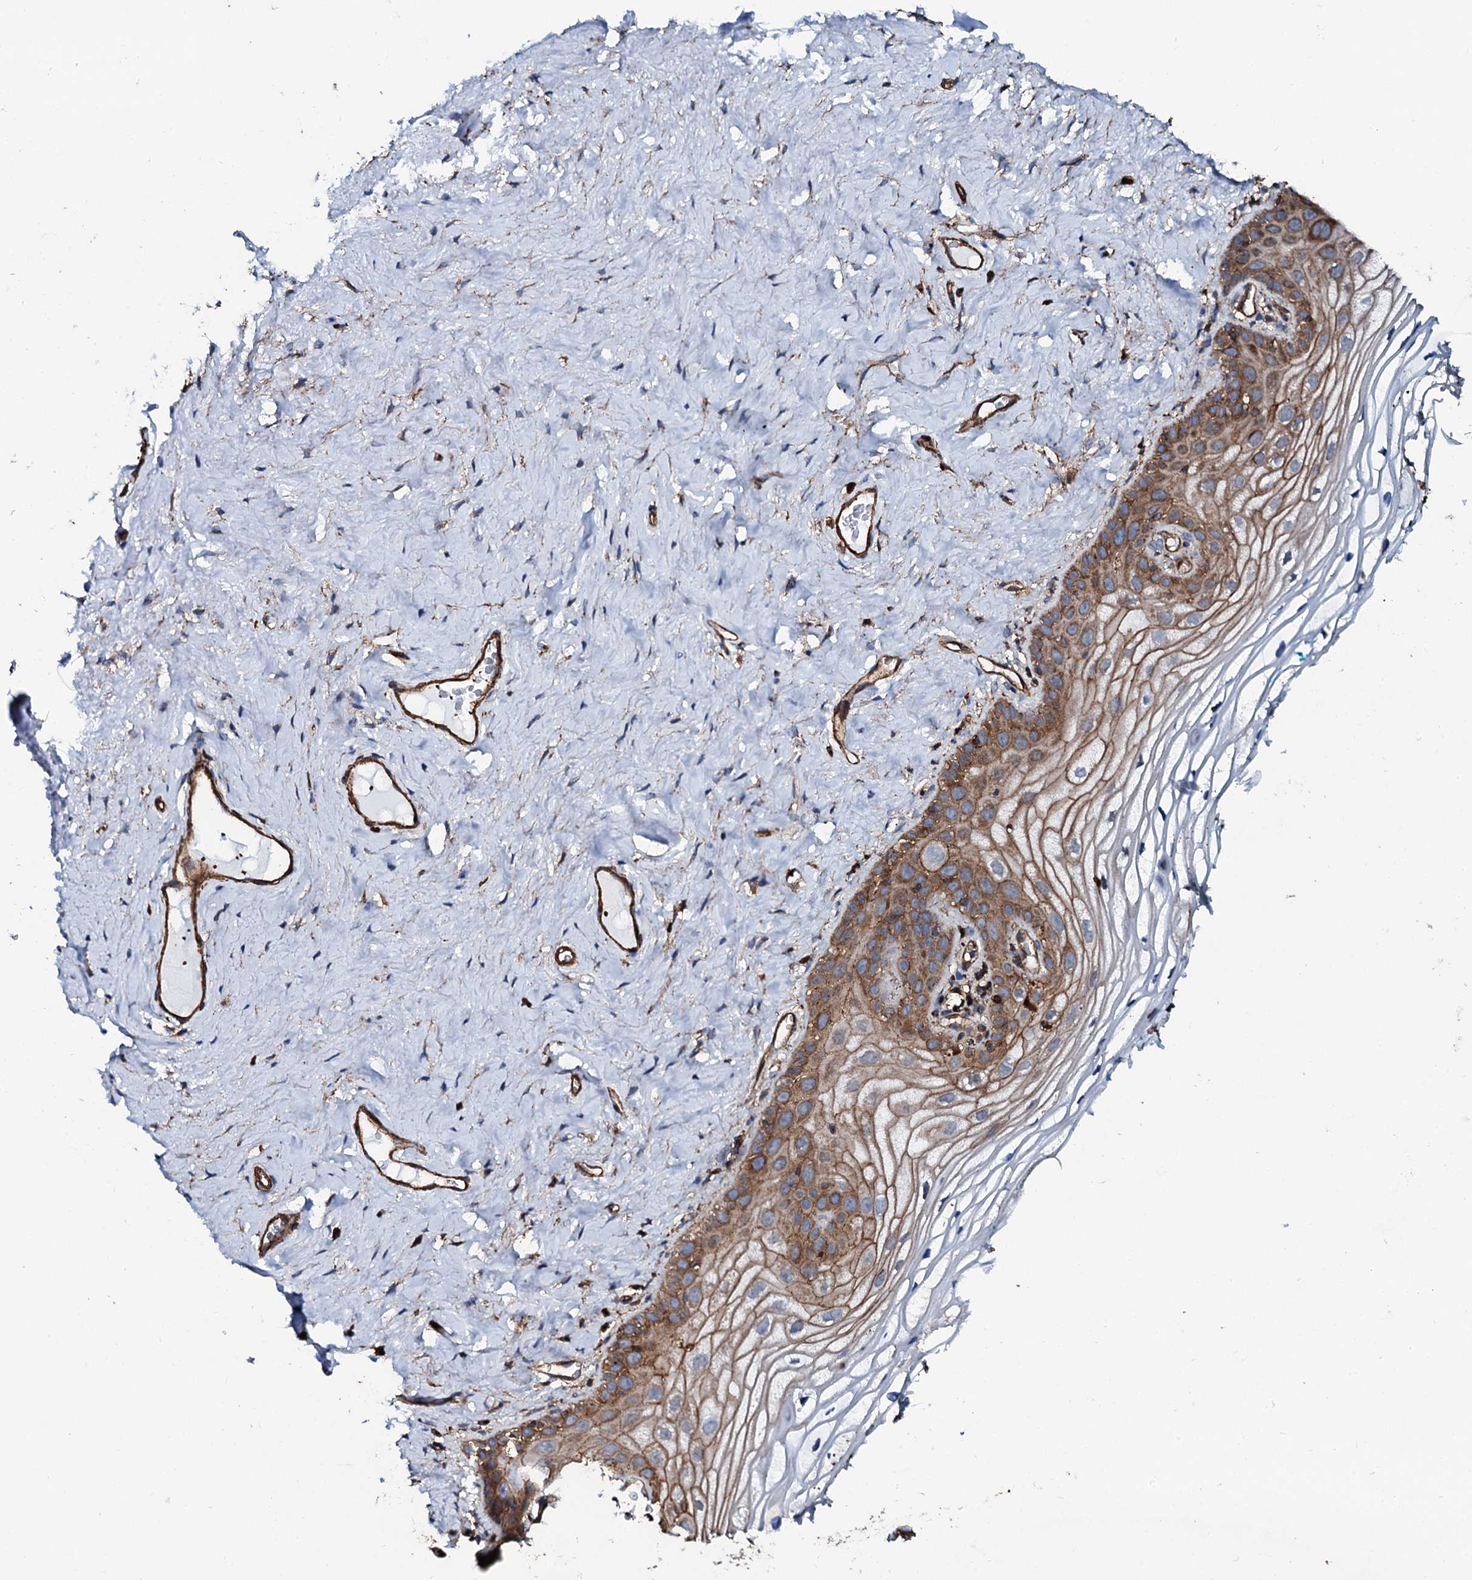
{"staining": {"intensity": "moderate", "quantity": "25%-75%", "location": "cytoplasmic/membranous"}, "tissue": "vagina", "cell_type": "Squamous epithelial cells", "image_type": "normal", "snomed": [{"axis": "morphology", "description": "Normal tissue, NOS"}, {"axis": "topography", "description": "Vagina"}], "caption": "Benign vagina displays moderate cytoplasmic/membranous expression in about 25%-75% of squamous epithelial cells, visualized by immunohistochemistry.", "gene": "INTS10", "patient": {"sex": "female", "age": 68}}